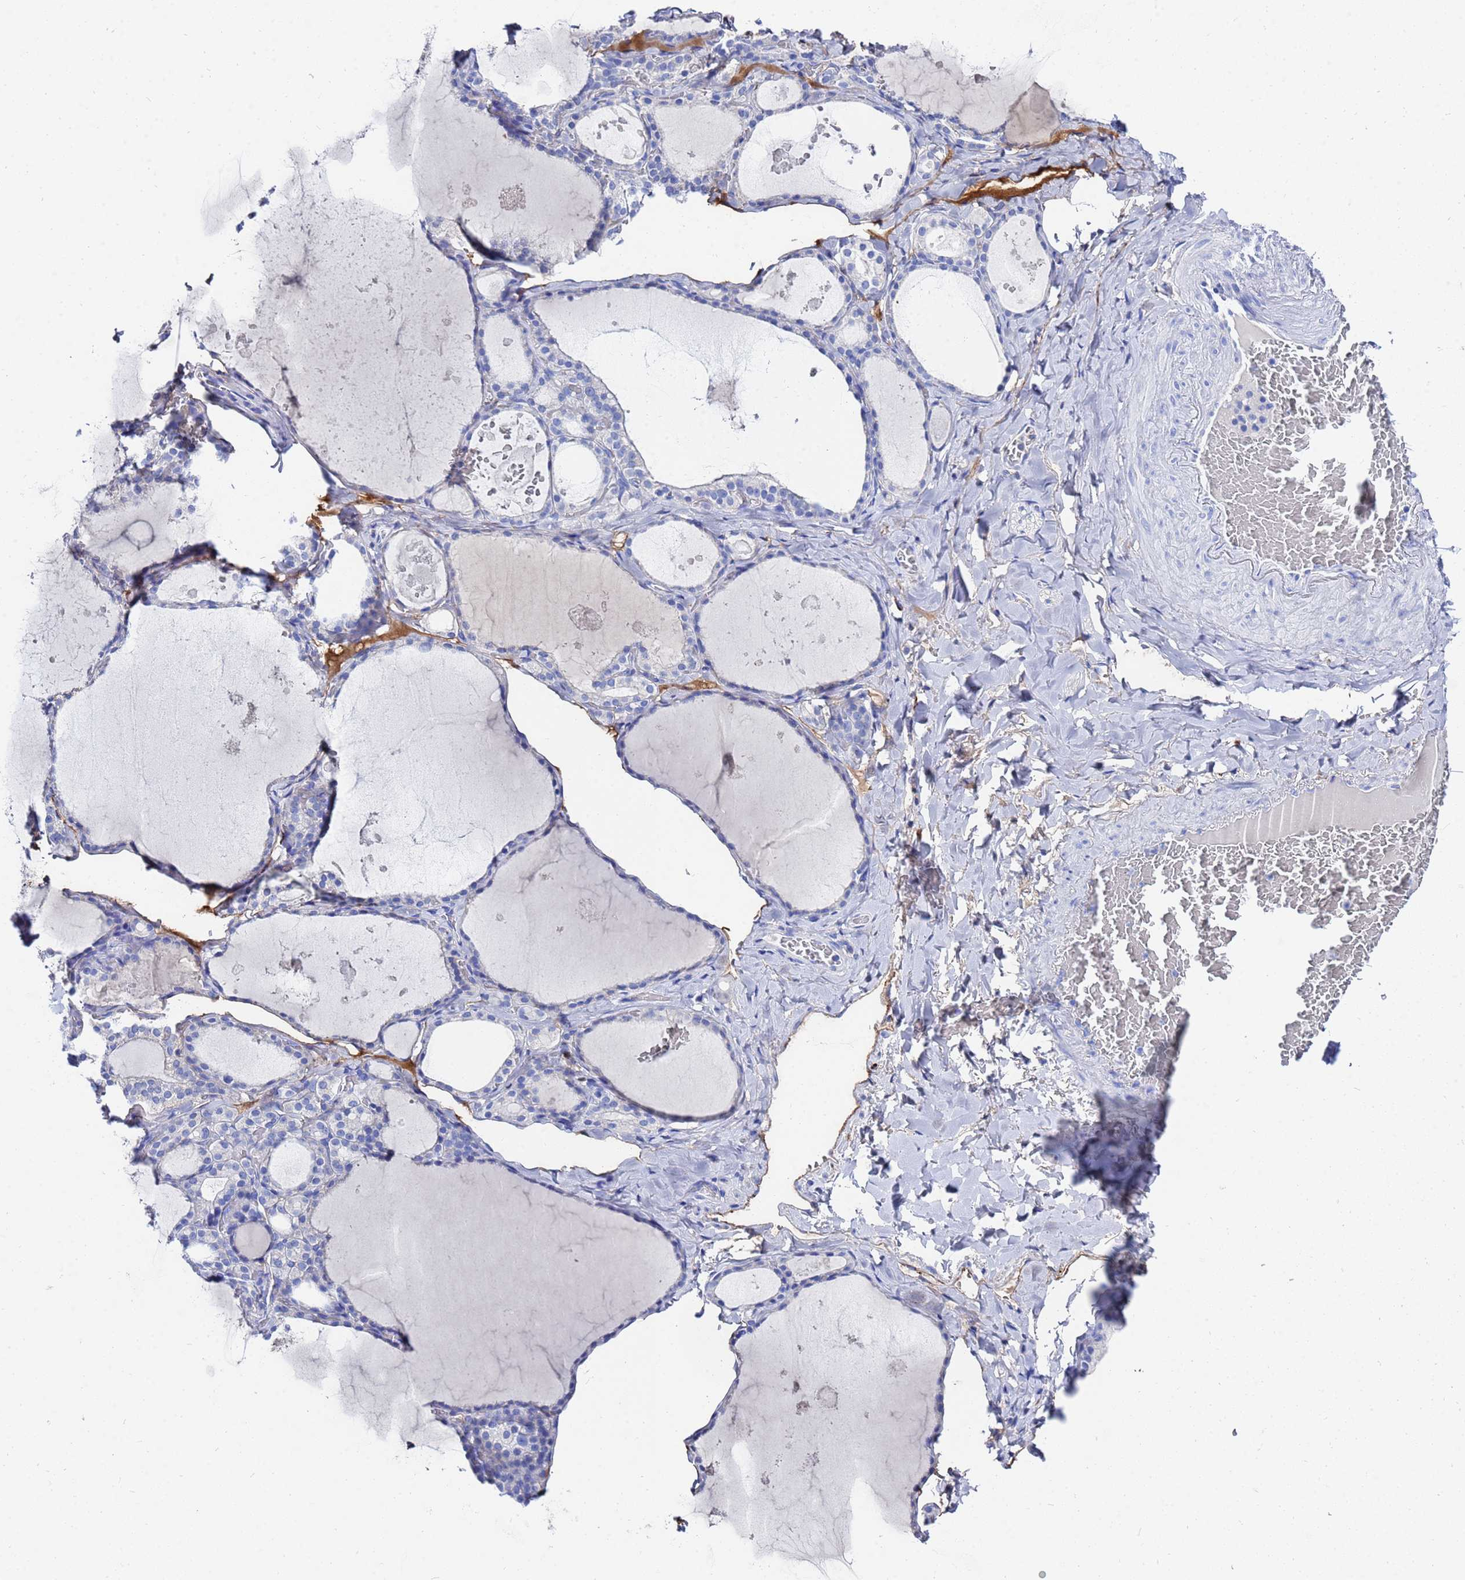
{"staining": {"intensity": "negative", "quantity": "none", "location": "none"}, "tissue": "thyroid gland", "cell_type": "Glandular cells", "image_type": "normal", "snomed": [{"axis": "morphology", "description": "Normal tissue, NOS"}, {"axis": "topography", "description": "Thyroid gland"}], "caption": "A photomicrograph of human thyroid gland is negative for staining in glandular cells. (Brightfield microscopy of DAB immunohistochemistry at high magnification).", "gene": "AQP12A", "patient": {"sex": "male", "age": 56}}